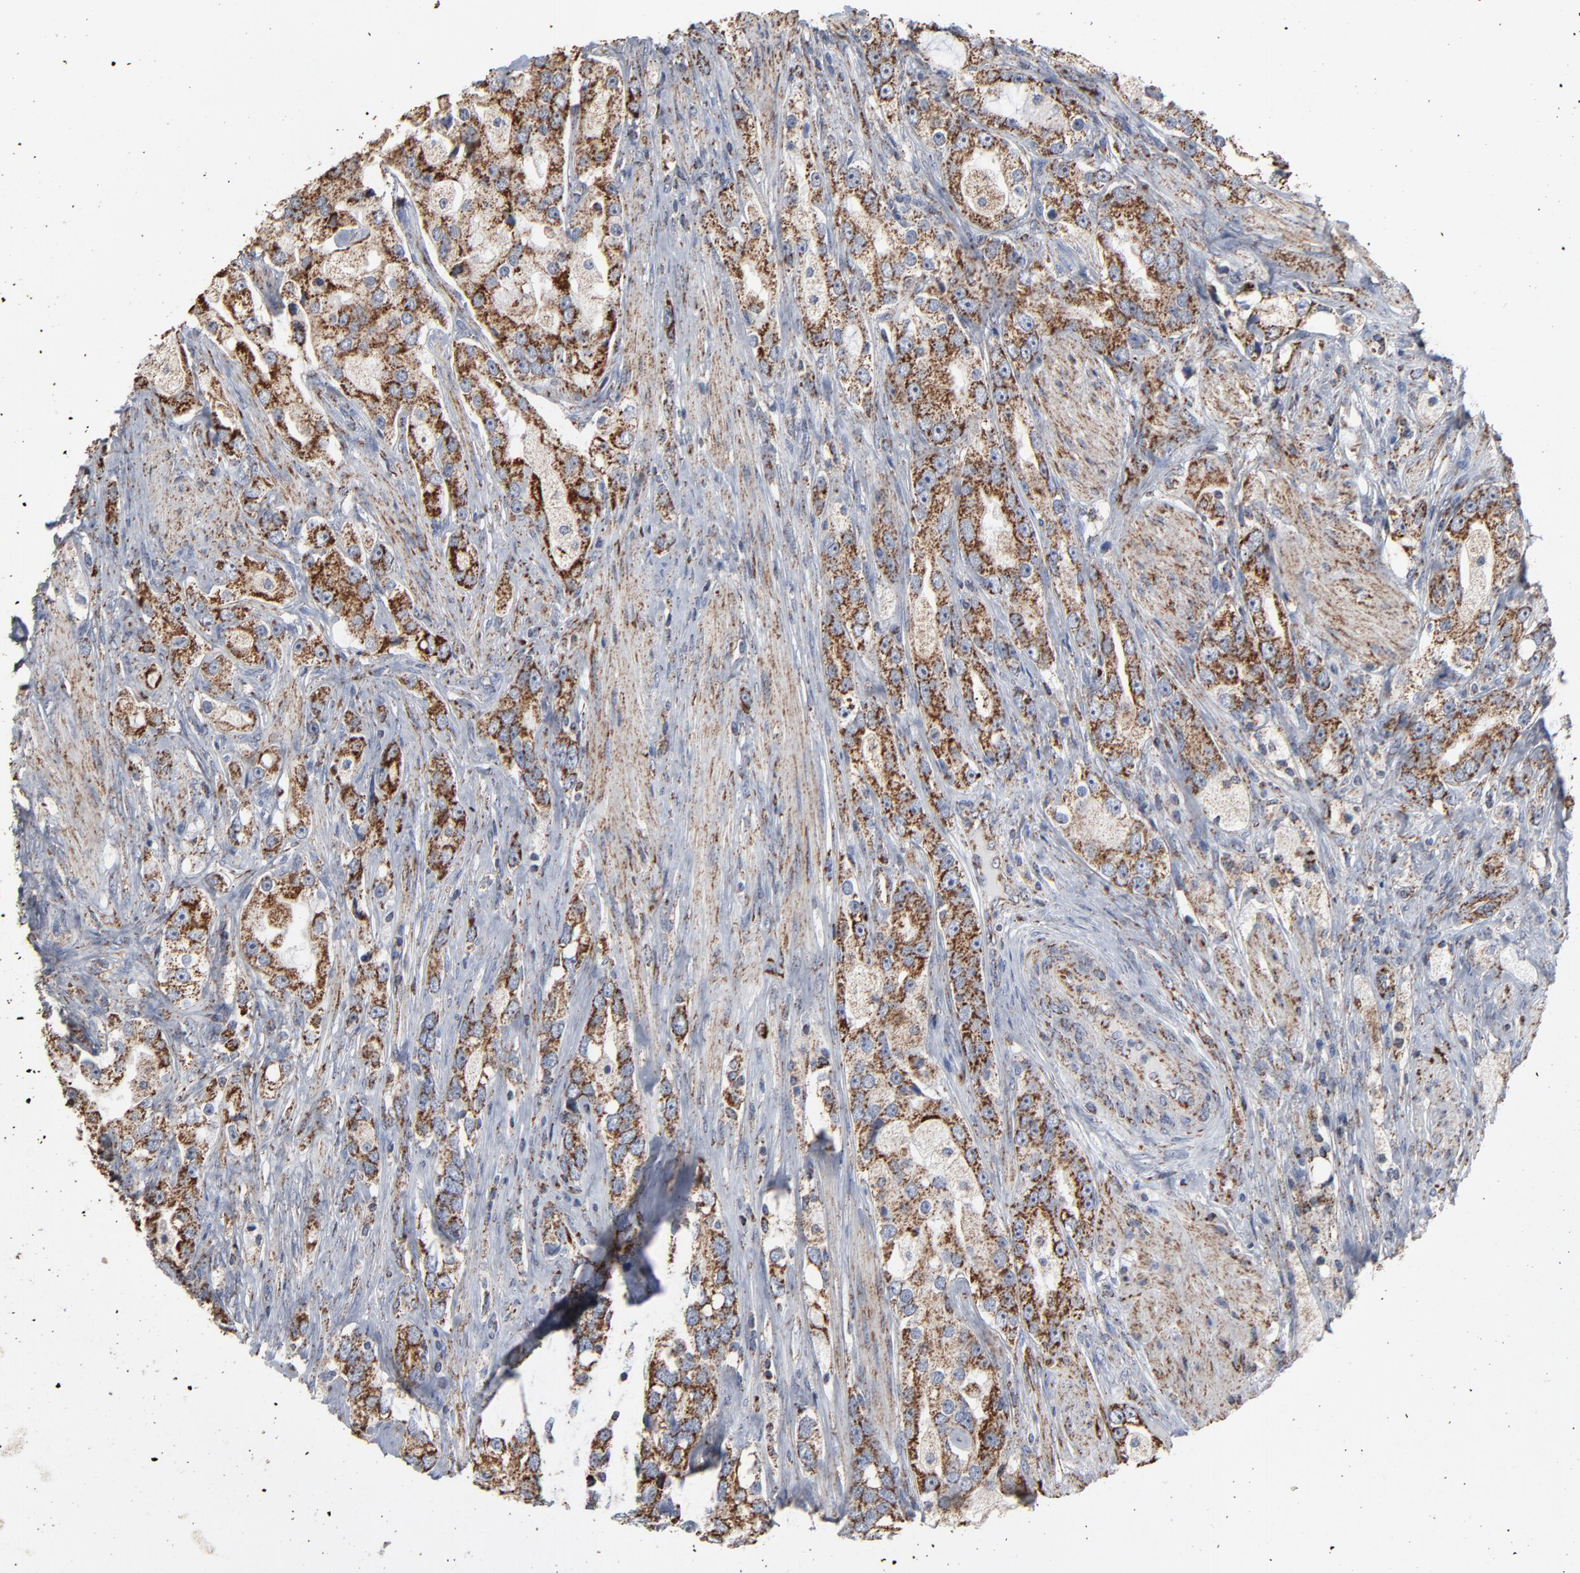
{"staining": {"intensity": "strong", "quantity": ">75%", "location": "cytoplasmic/membranous"}, "tissue": "prostate cancer", "cell_type": "Tumor cells", "image_type": "cancer", "snomed": [{"axis": "morphology", "description": "Adenocarcinoma, High grade"}, {"axis": "topography", "description": "Prostate"}], "caption": "The photomicrograph reveals immunohistochemical staining of prostate cancer. There is strong cytoplasmic/membranous staining is seen in approximately >75% of tumor cells. The protein of interest is shown in brown color, while the nuclei are stained blue.", "gene": "UQCRC1", "patient": {"sex": "male", "age": 63}}